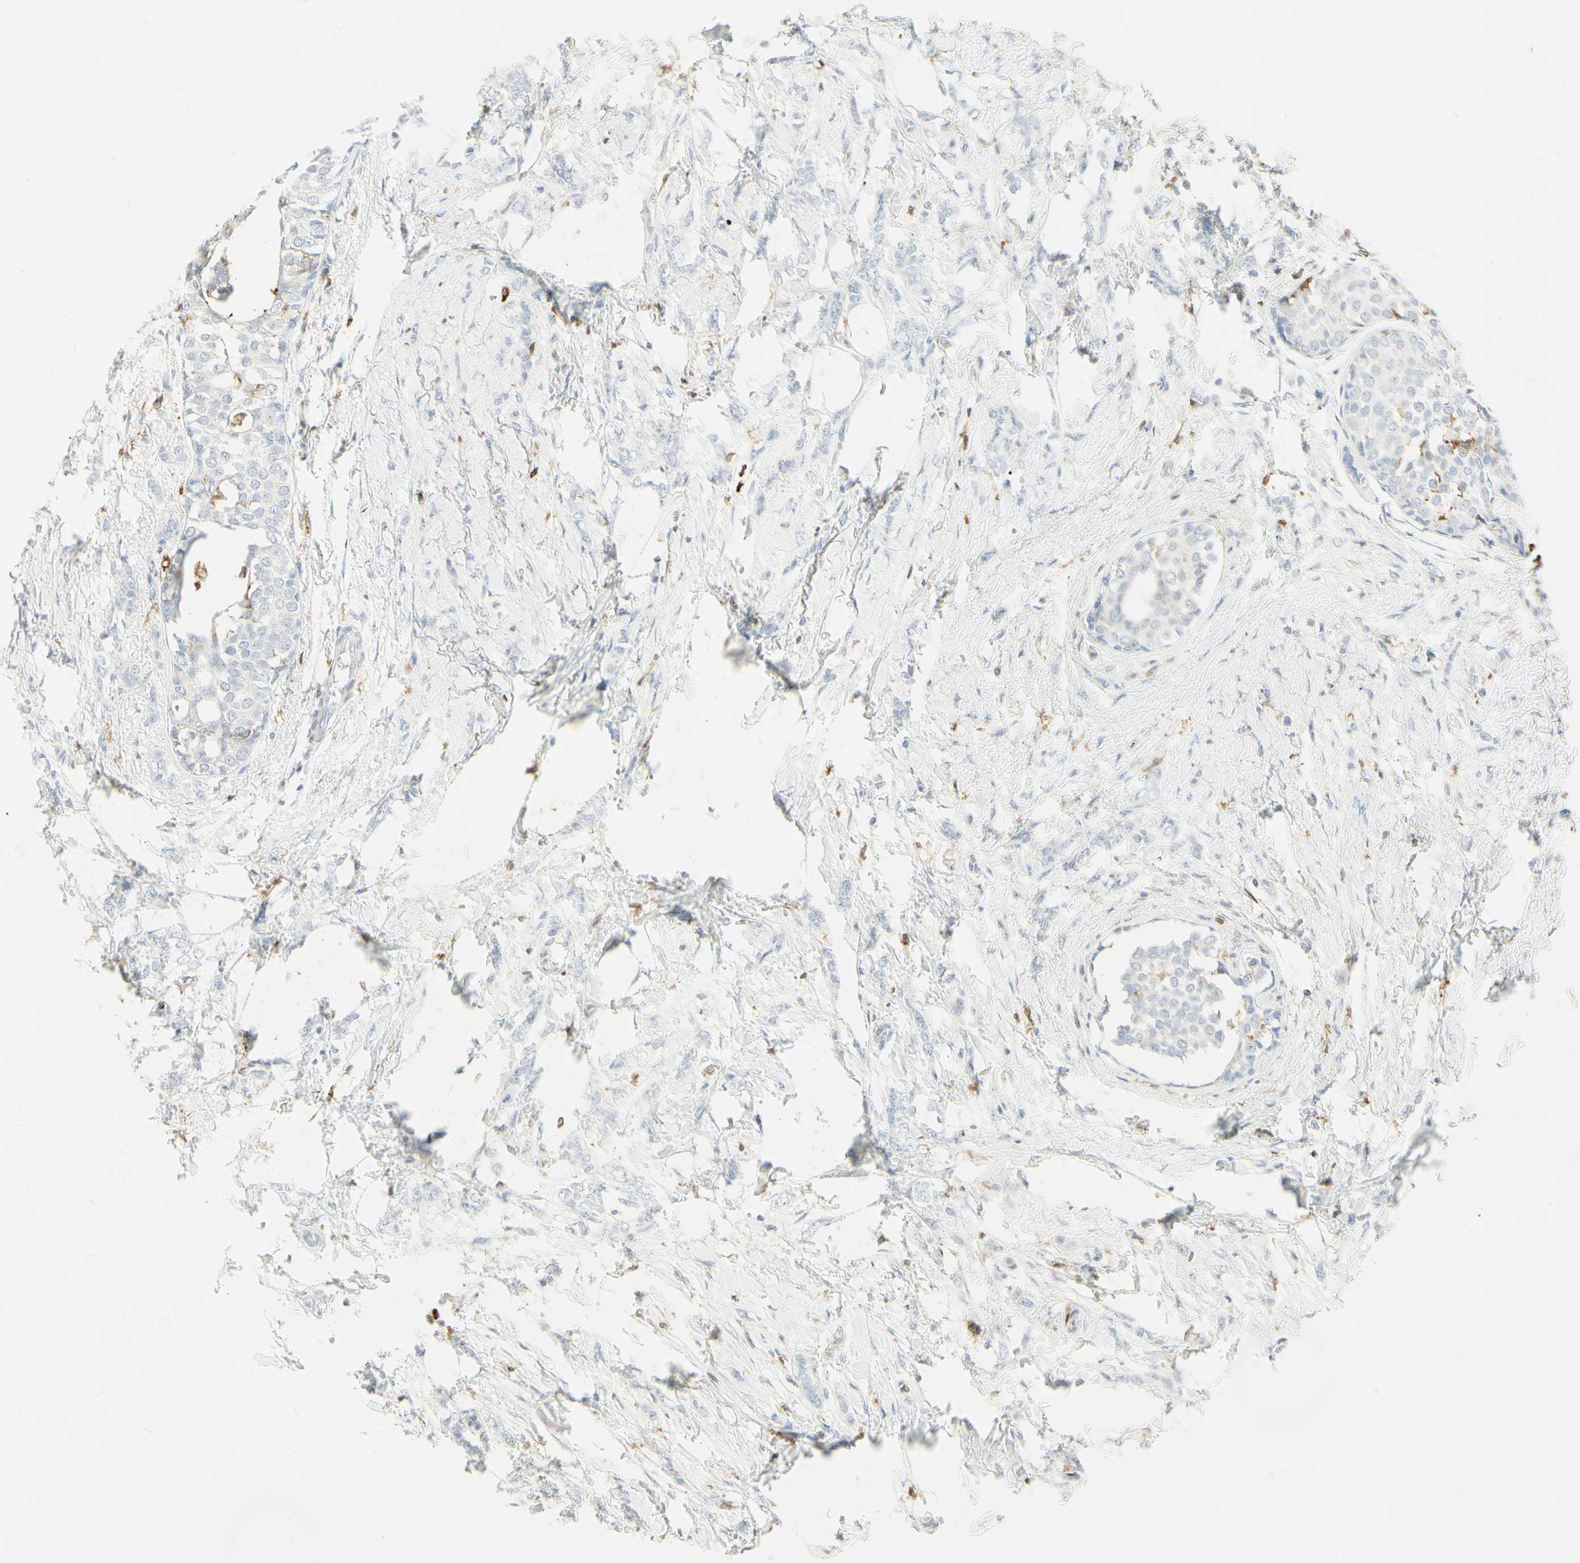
{"staining": {"intensity": "negative", "quantity": "none", "location": "none"}, "tissue": "breast cancer", "cell_type": "Tumor cells", "image_type": "cancer", "snomed": [{"axis": "morphology", "description": "Lobular carcinoma, in situ"}, {"axis": "morphology", "description": "Lobular carcinoma"}, {"axis": "topography", "description": "Breast"}], "caption": "Micrograph shows no protein expression in tumor cells of breast cancer tissue.", "gene": "ITGB2", "patient": {"sex": "female", "age": 41}}